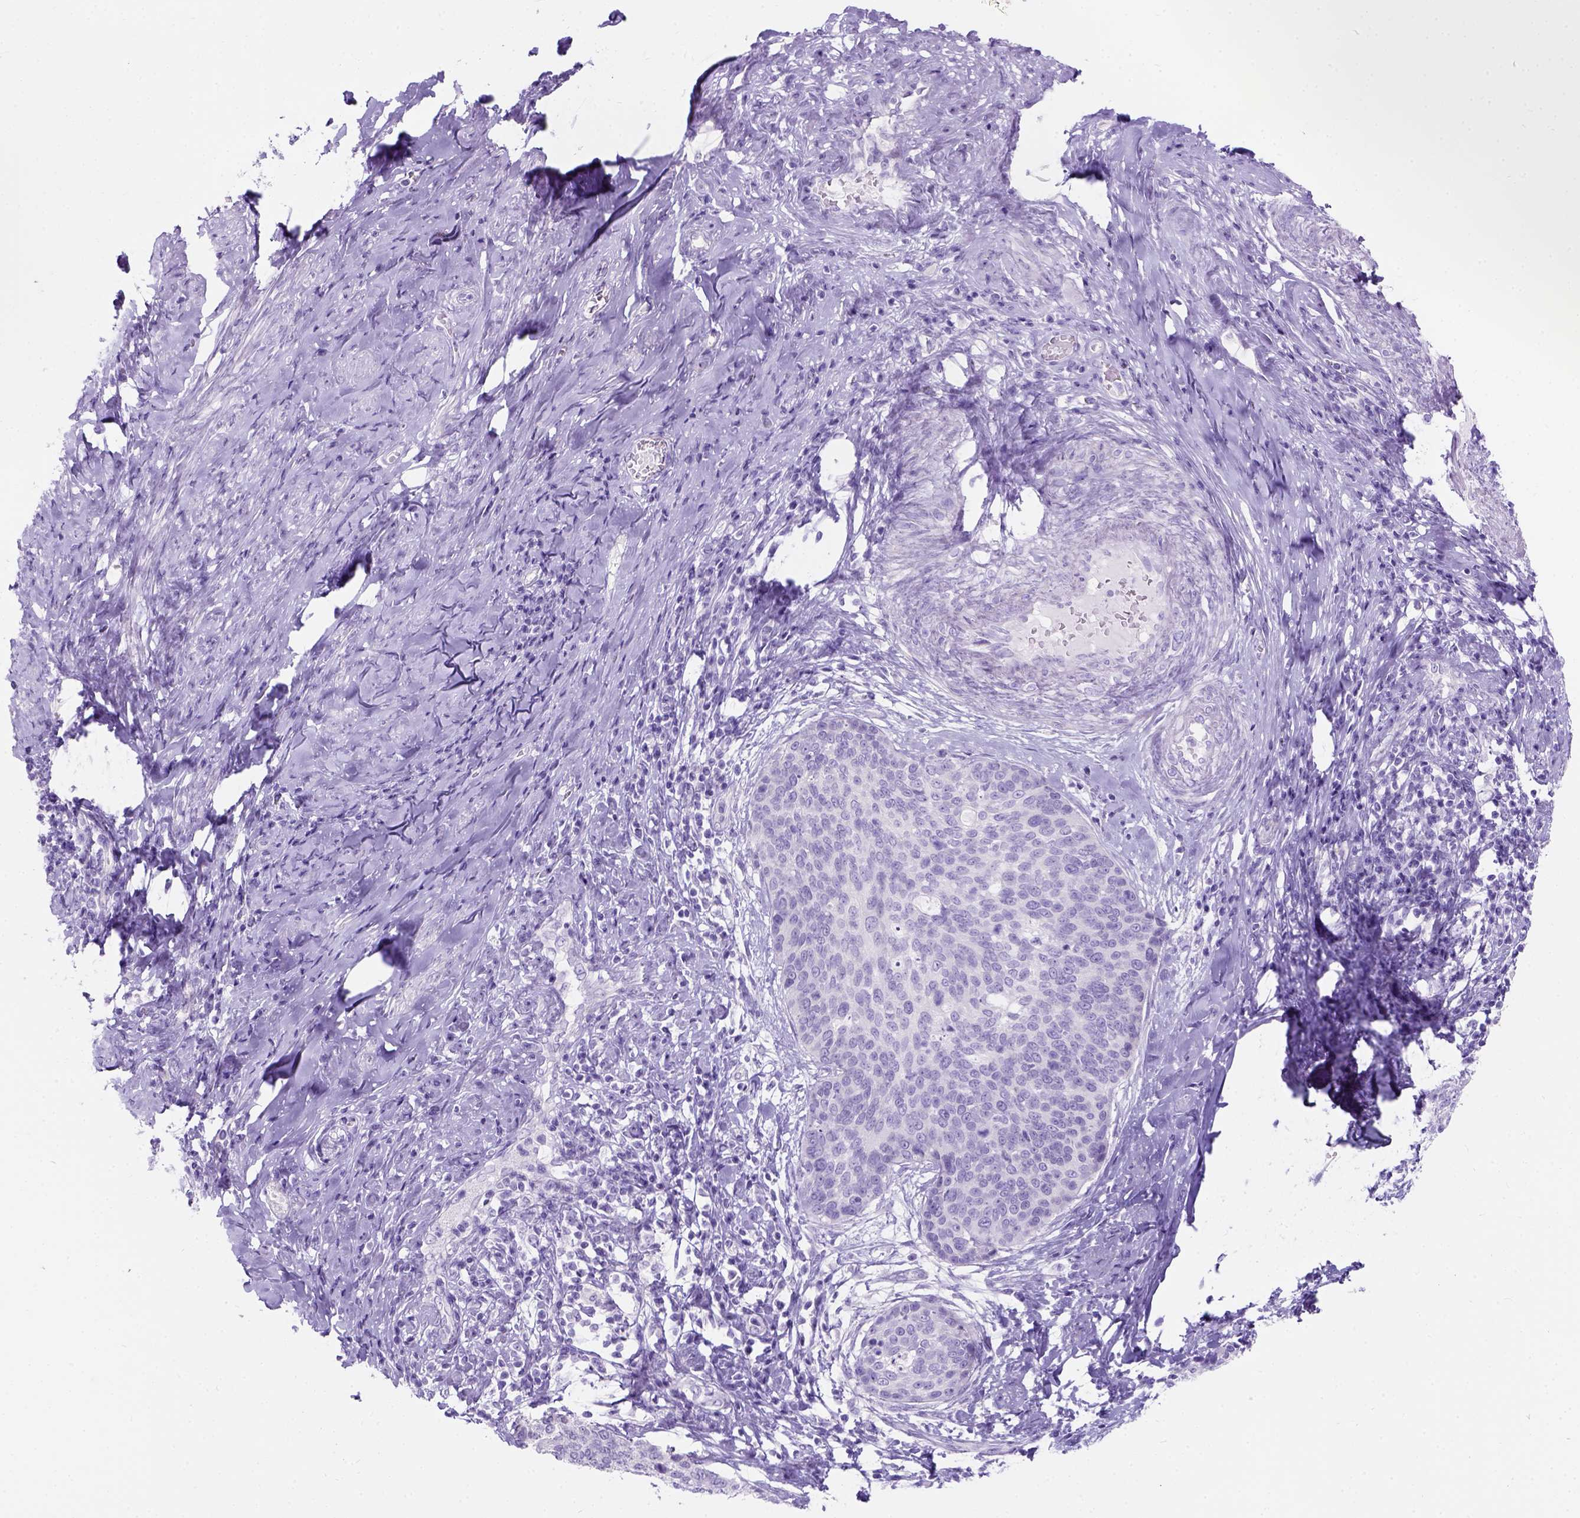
{"staining": {"intensity": "negative", "quantity": "none", "location": "none"}, "tissue": "cervical cancer", "cell_type": "Tumor cells", "image_type": "cancer", "snomed": [{"axis": "morphology", "description": "Squamous cell carcinoma, NOS"}, {"axis": "topography", "description": "Cervix"}], "caption": "Cervical cancer stained for a protein using IHC shows no expression tumor cells.", "gene": "C7orf57", "patient": {"sex": "female", "age": 69}}